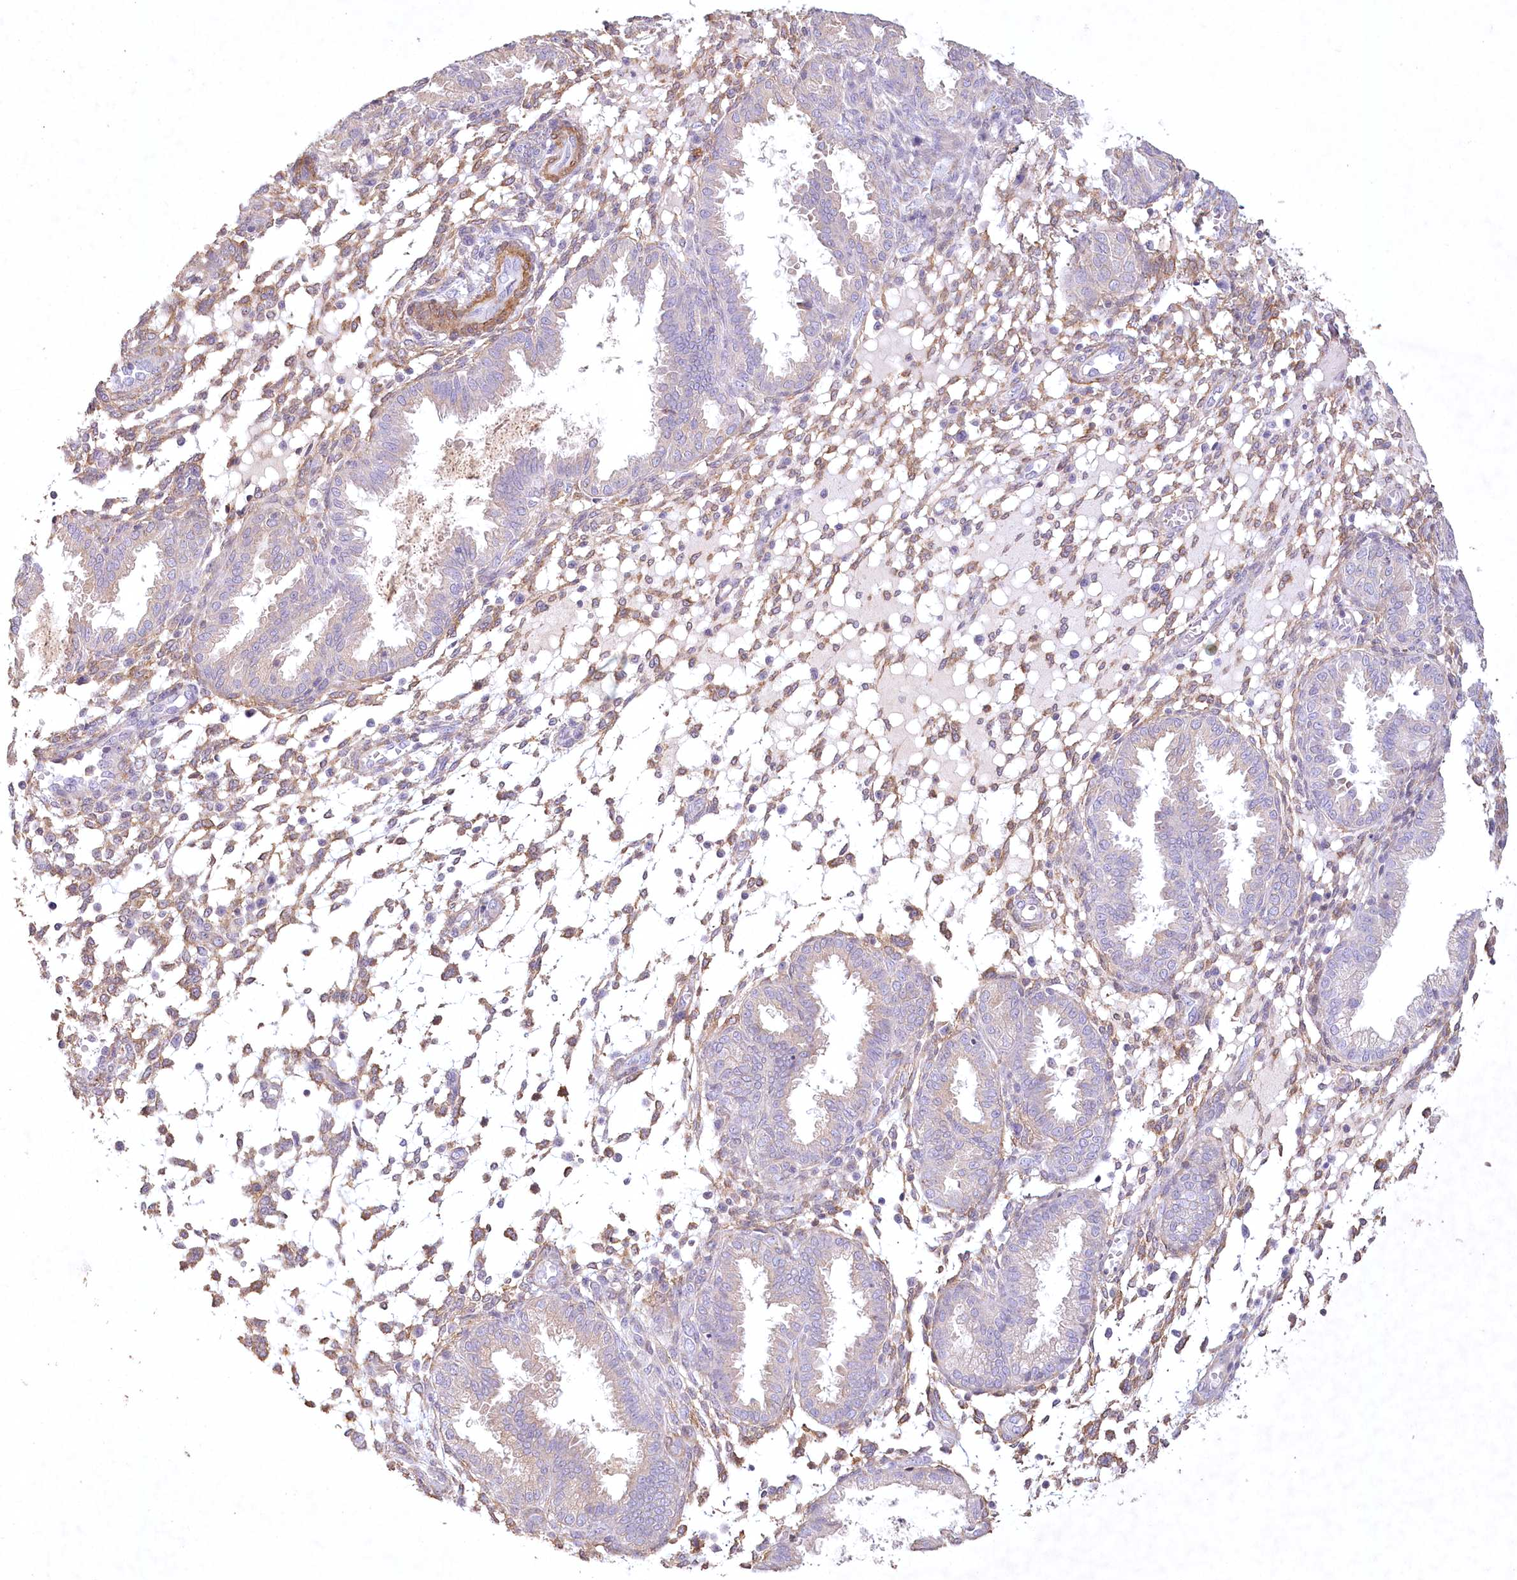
{"staining": {"intensity": "moderate", "quantity": "25%-75%", "location": "cytoplasmic/membranous"}, "tissue": "endometrium", "cell_type": "Cells in endometrial stroma", "image_type": "normal", "snomed": [{"axis": "morphology", "description": "Normal tissue, NOS"}, {"axis": "topography", "description": "Endometrium"}], "caption": "A brown stain shows moderate cytoplasmic/membranous staining of a protein in cells in endometrial stroma of benign human endometrium. (DAB (3,3'-diaminobenzidine) IHC, brown staining for protein, blue staining for nuclei).", "gene": "INPP4B", "patient": {"sex": "female", "age": 33}}